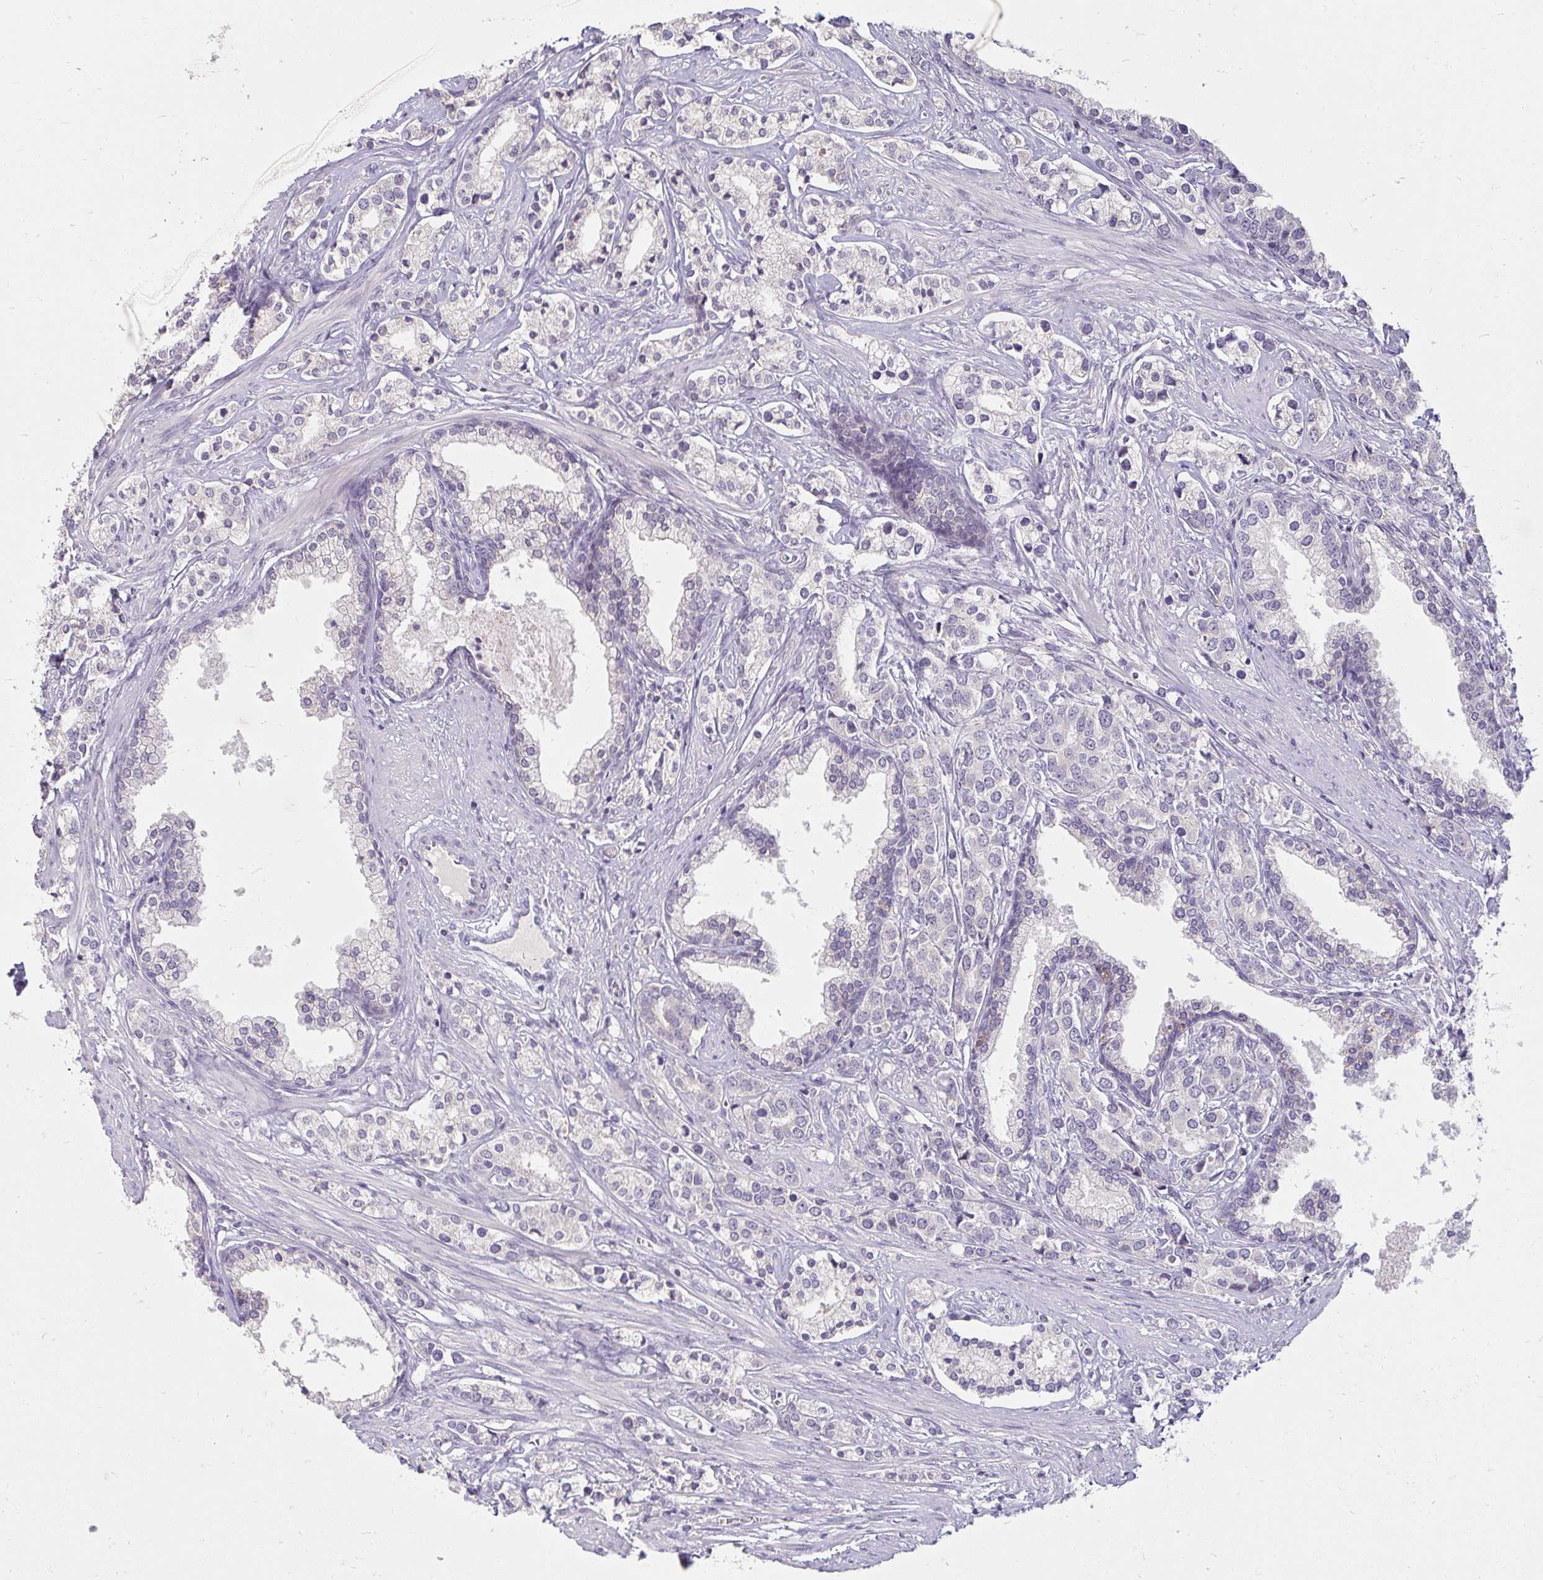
{"staining": {"intensity": "negative", "quantity": "none", "location": "none"}, "tissue": "prostate cancer", "cell_type": "Tumor cells", "image_type": "cancer", "snomed": [{"axis": "morphology", "description": "Adenocarcinoma, High grade"}, {"axis": "topography", "description": "Prostate"}], "caption": "The micrograph exhibits no significant staining in tumor cells of prostate cancer.", "gene": "DDN", "patient": {"sex": "male", "age": 58}}